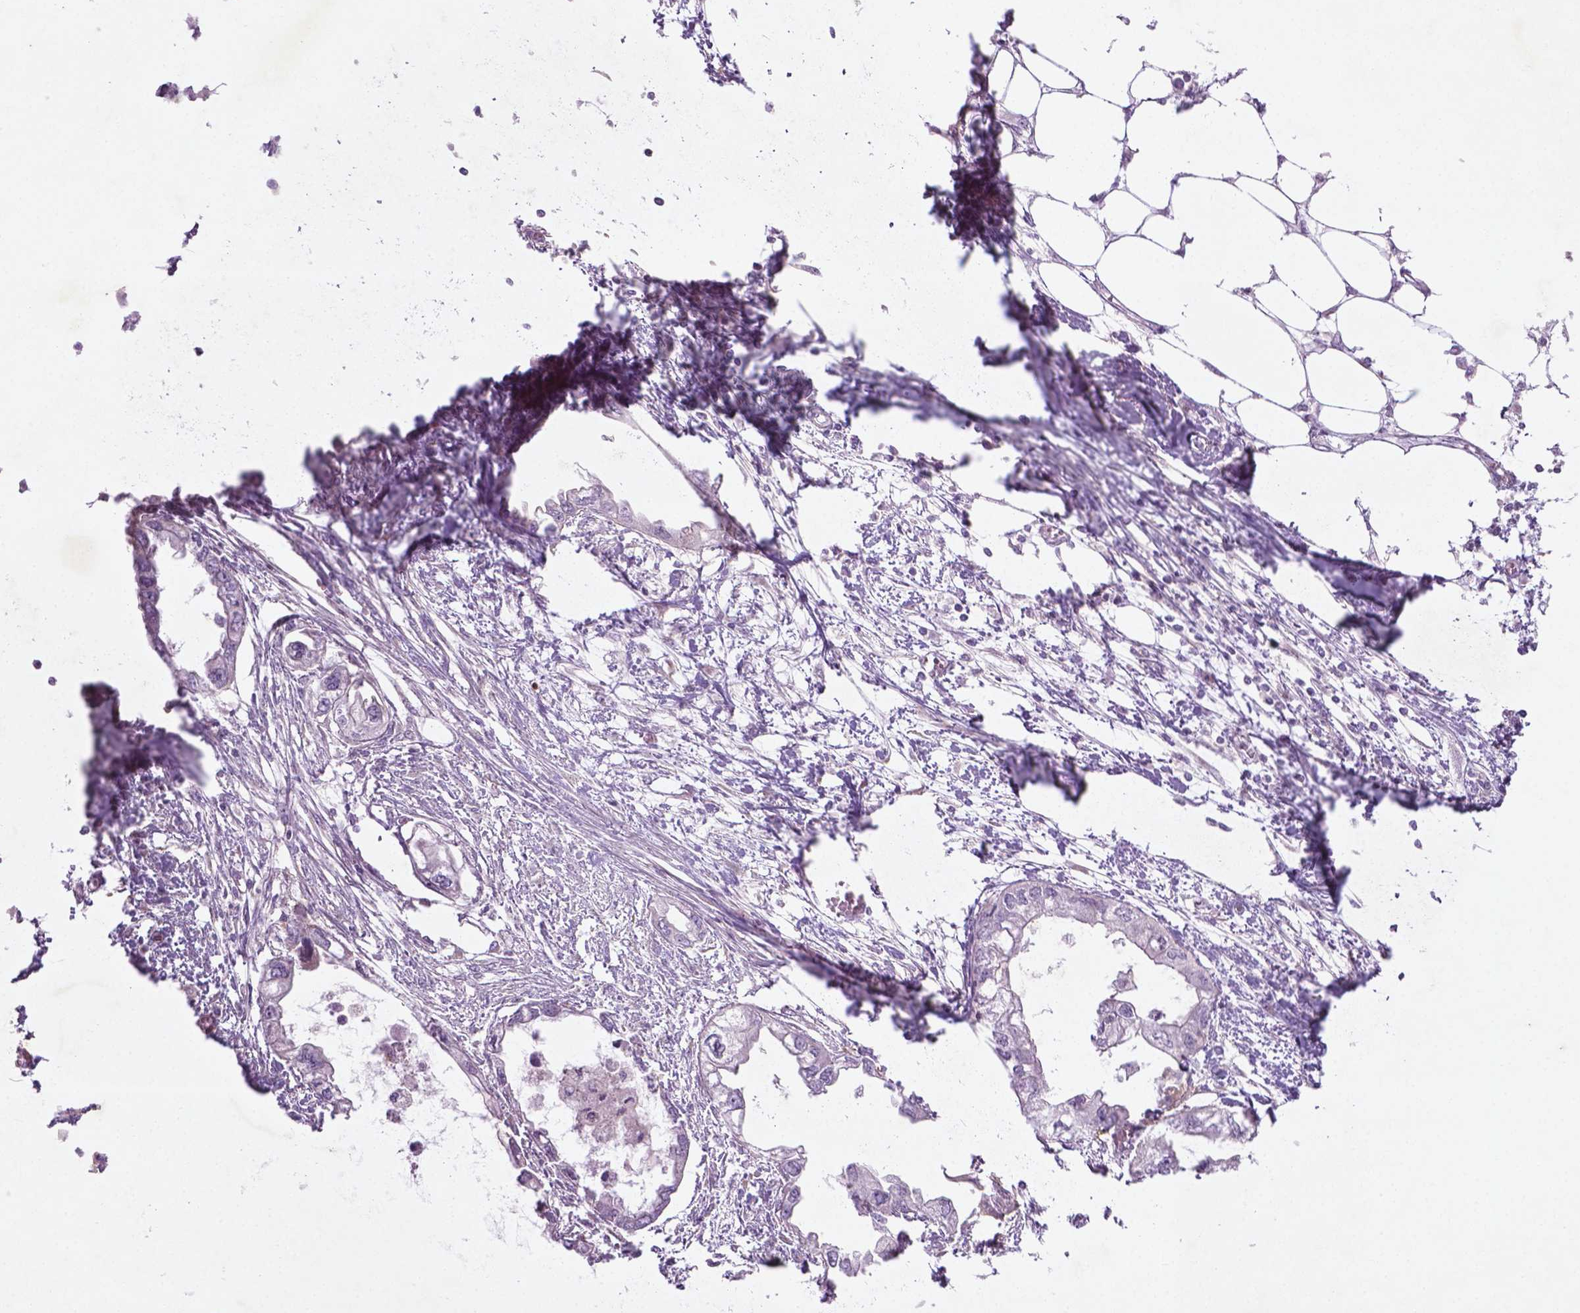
{"staining": {"intensity": "negative", "quantity": "none", "location": "none"}, "tissue": "endometrial cancer", "cell_type": "Tumor cells", "image_type": "cancer", "snomed": [{"axis": "morphology", "description": "Adenocarcinoma, NOS"}, {"axis": "morphology", "description": "Adenocarcinoma, metastatic, NOS"}, {"axis": "topography", "description": "Adipose tissue"}, {"axis": "topography", "description": "Endometrium"}], "caption": "Histopathology image shows no significant protein expression in tumor cells of endometrial cancer (adenocarcinoma).", "gene": "TCHP", "patient": {"sex": "female", "age": 67}}